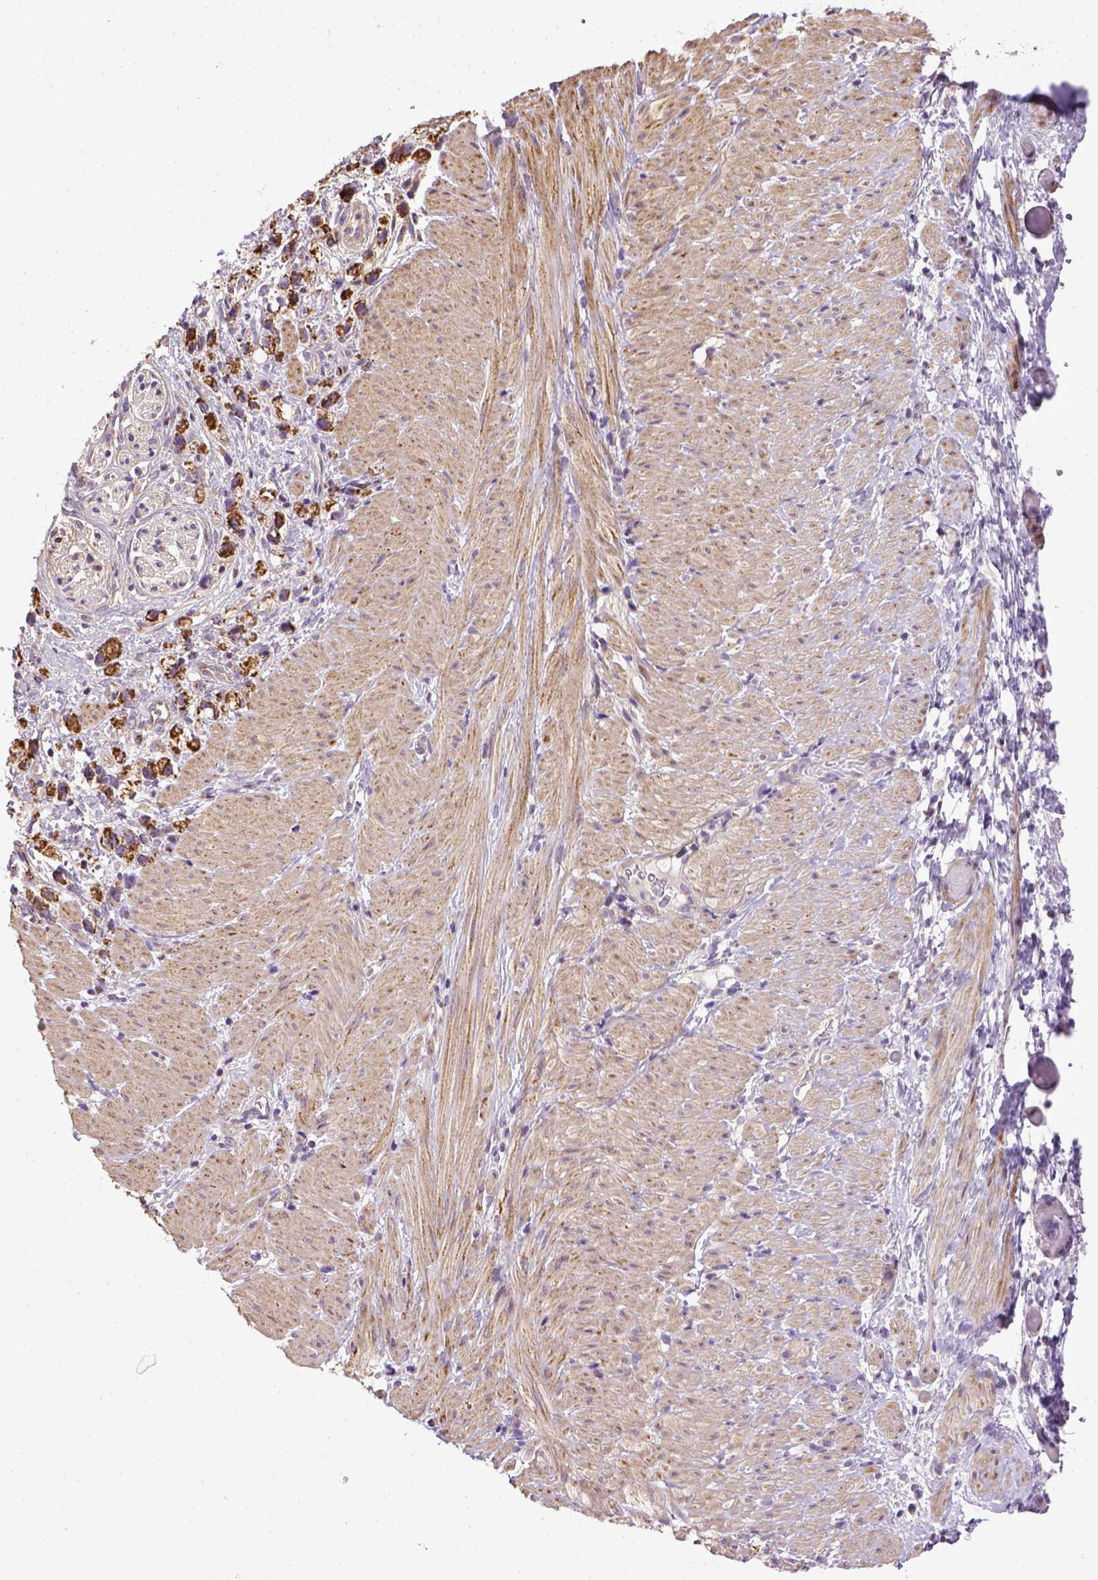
{"staining": {"intensity": "strong", "quantity": ">75%", "location": "cytoplasmic/membranous"}, "tissue": "stomach cancer", "cell_type": "Tumor cells", "image_type": "cancer", "snomed": [{"axis": "morphology", "description": "Adenocarcinoma, NOS"}, {"axis": "topography", "description": "Stomach"}], "caption": "A high-resolution micrograph shows immunohistochemistry staining of adenocarcinoma (stomach), which reveals strong cytoplasmic/membranous staining in approximately >75% of tumor cells. (DAB (3,3'-diaminobenzidine) IHC with brightfield microscopy, high magnification).", "gene": "ENG", "patient": {"sex": "female", "age": 59}}